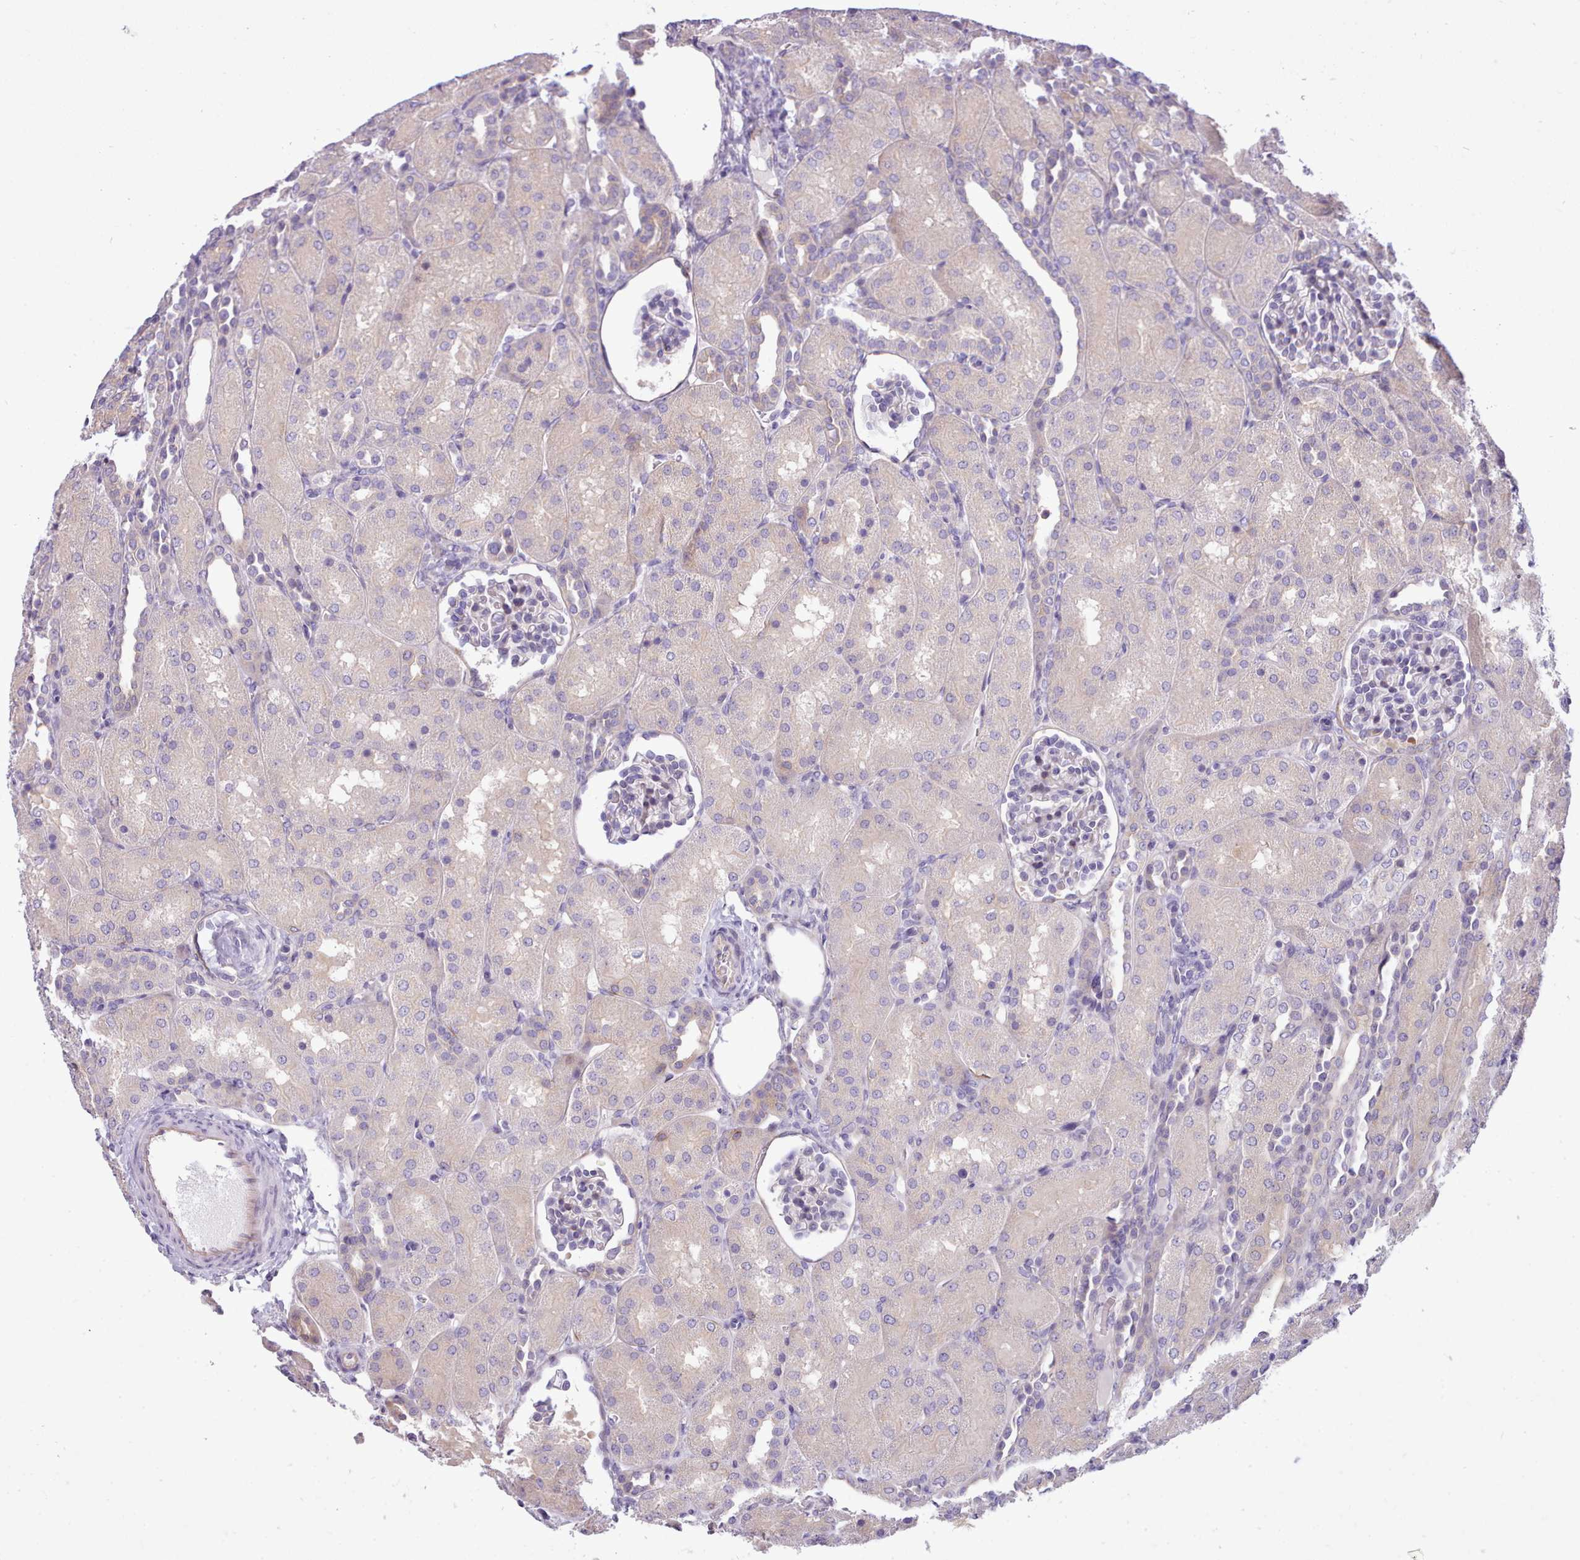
{"staining": {"intensity": "negative", "quantity": "none", "location": "none"}, "tissue": "kidney", "cell_type": "Cells in glomeruli", "image_type": "normal", "snomed": [{"axis": "morphology", "description": "Normal tissue, NOS"}, {"axis": "topography", "description": "Kidney"}], "caption": "Immunohistochemistry (IHC) micrograph of unremarkable kidney stained for a protein (brown), which displays no positivity in cells in glomeruli. Brightfield microscopy of IHC stained with DAB (3,3'-diaminobenzidine) (brown) and hematoxylin (blue), captured at high magnification.", "gene": "CYP2A13", "patient": {"sex": "male", "age": 1}}